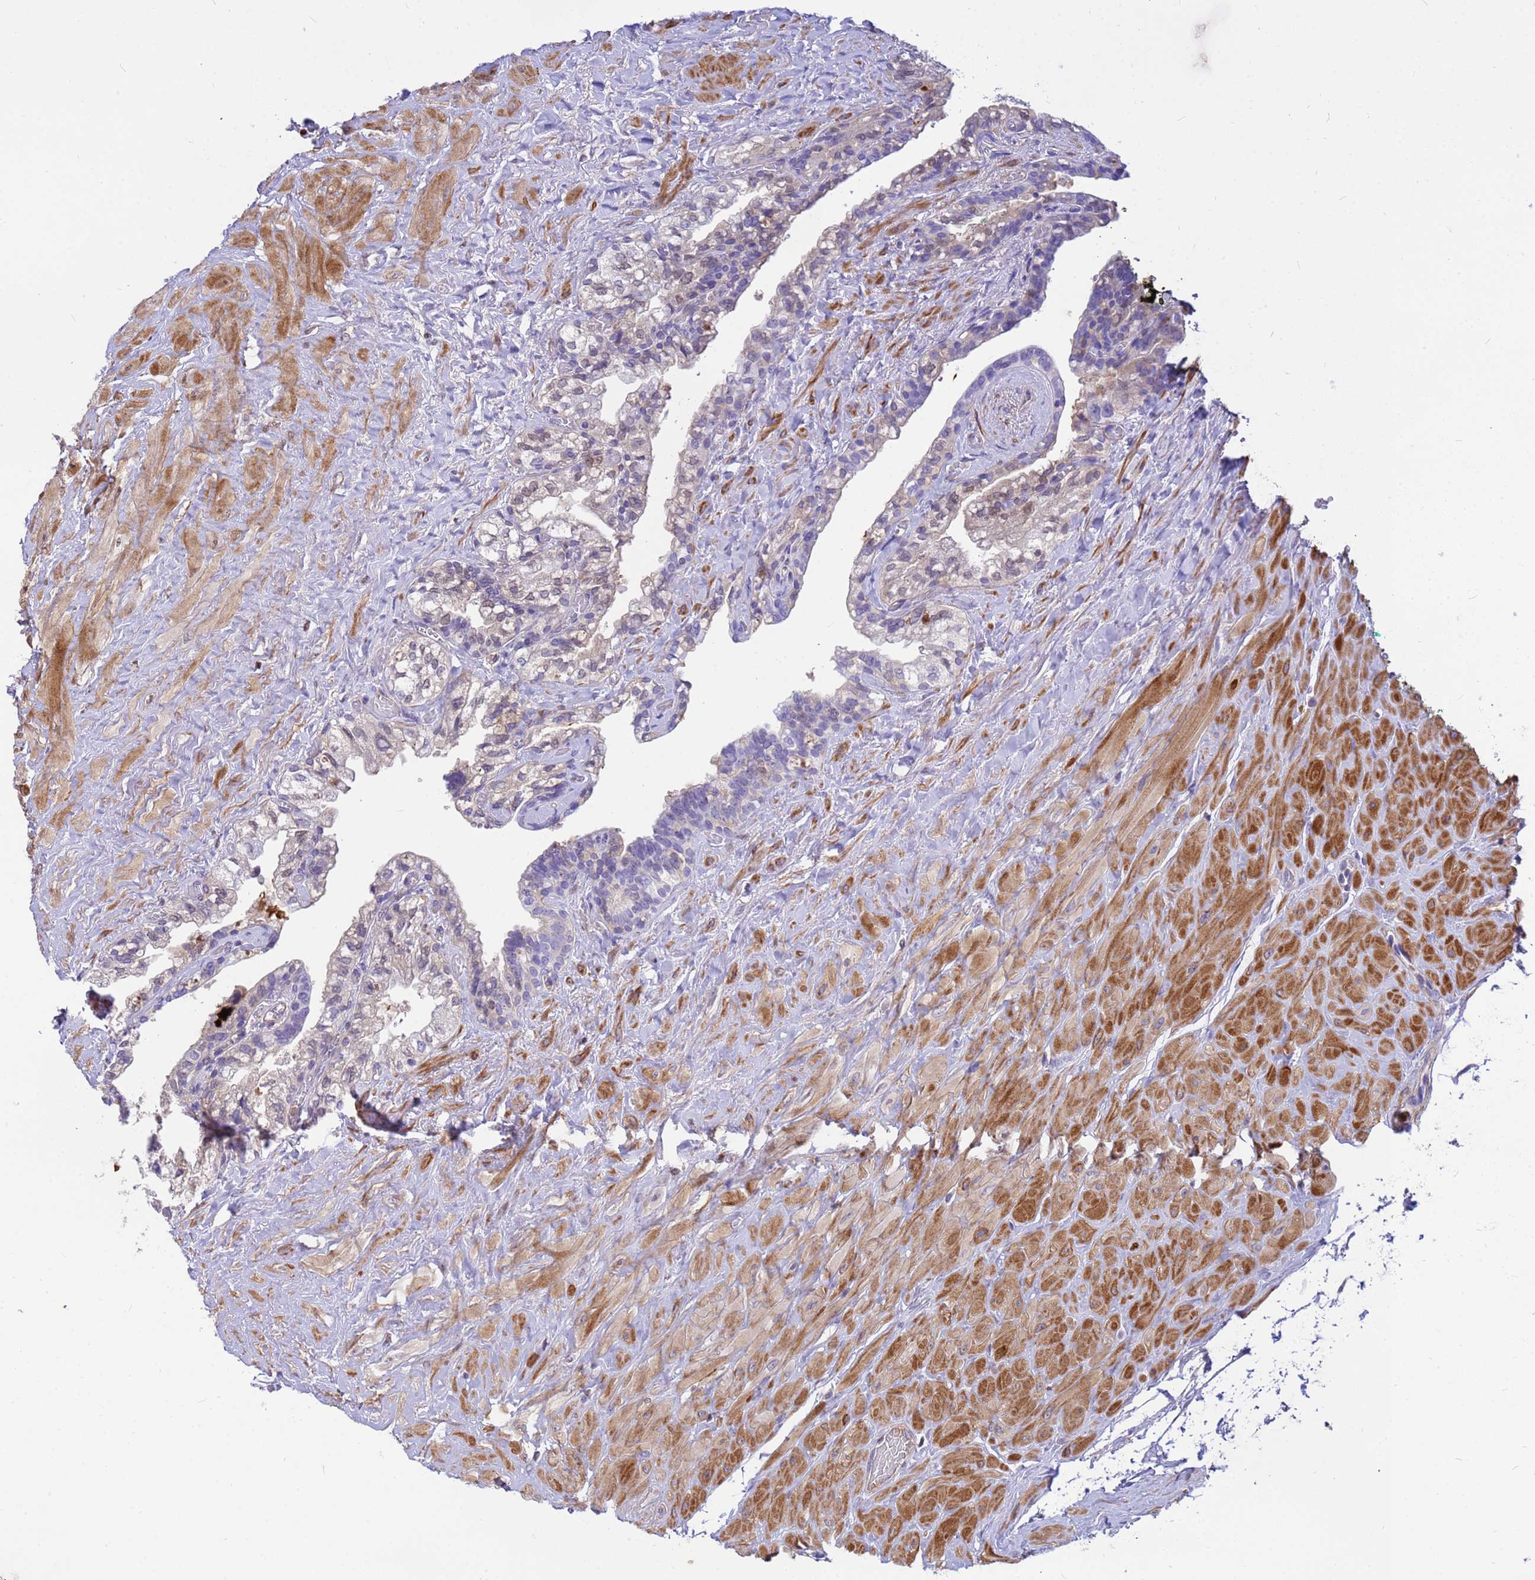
{"staining": {"intensity": "moderate", "quantity": "<25%", "location": "nuclear"}, "tissue": "seminal vesicle", "cell_type": "Glandular cells", "image_type": "normal", "snomed": [{"axis": "morphology", "description": "Normal tissue, NOS"}, {"axis": "topography", "description": "Seminal veicle"}, {"axis": "topography", "description": "Peripheral nerve tissue"}], "caption": "Normal seminal vesicle exhibits moderate nuclear expression in about <25% of glandular cells, visualized by immunohistochemistry.", "gene": "ORM1", "patient": {"sex": "male", "age": 60}}